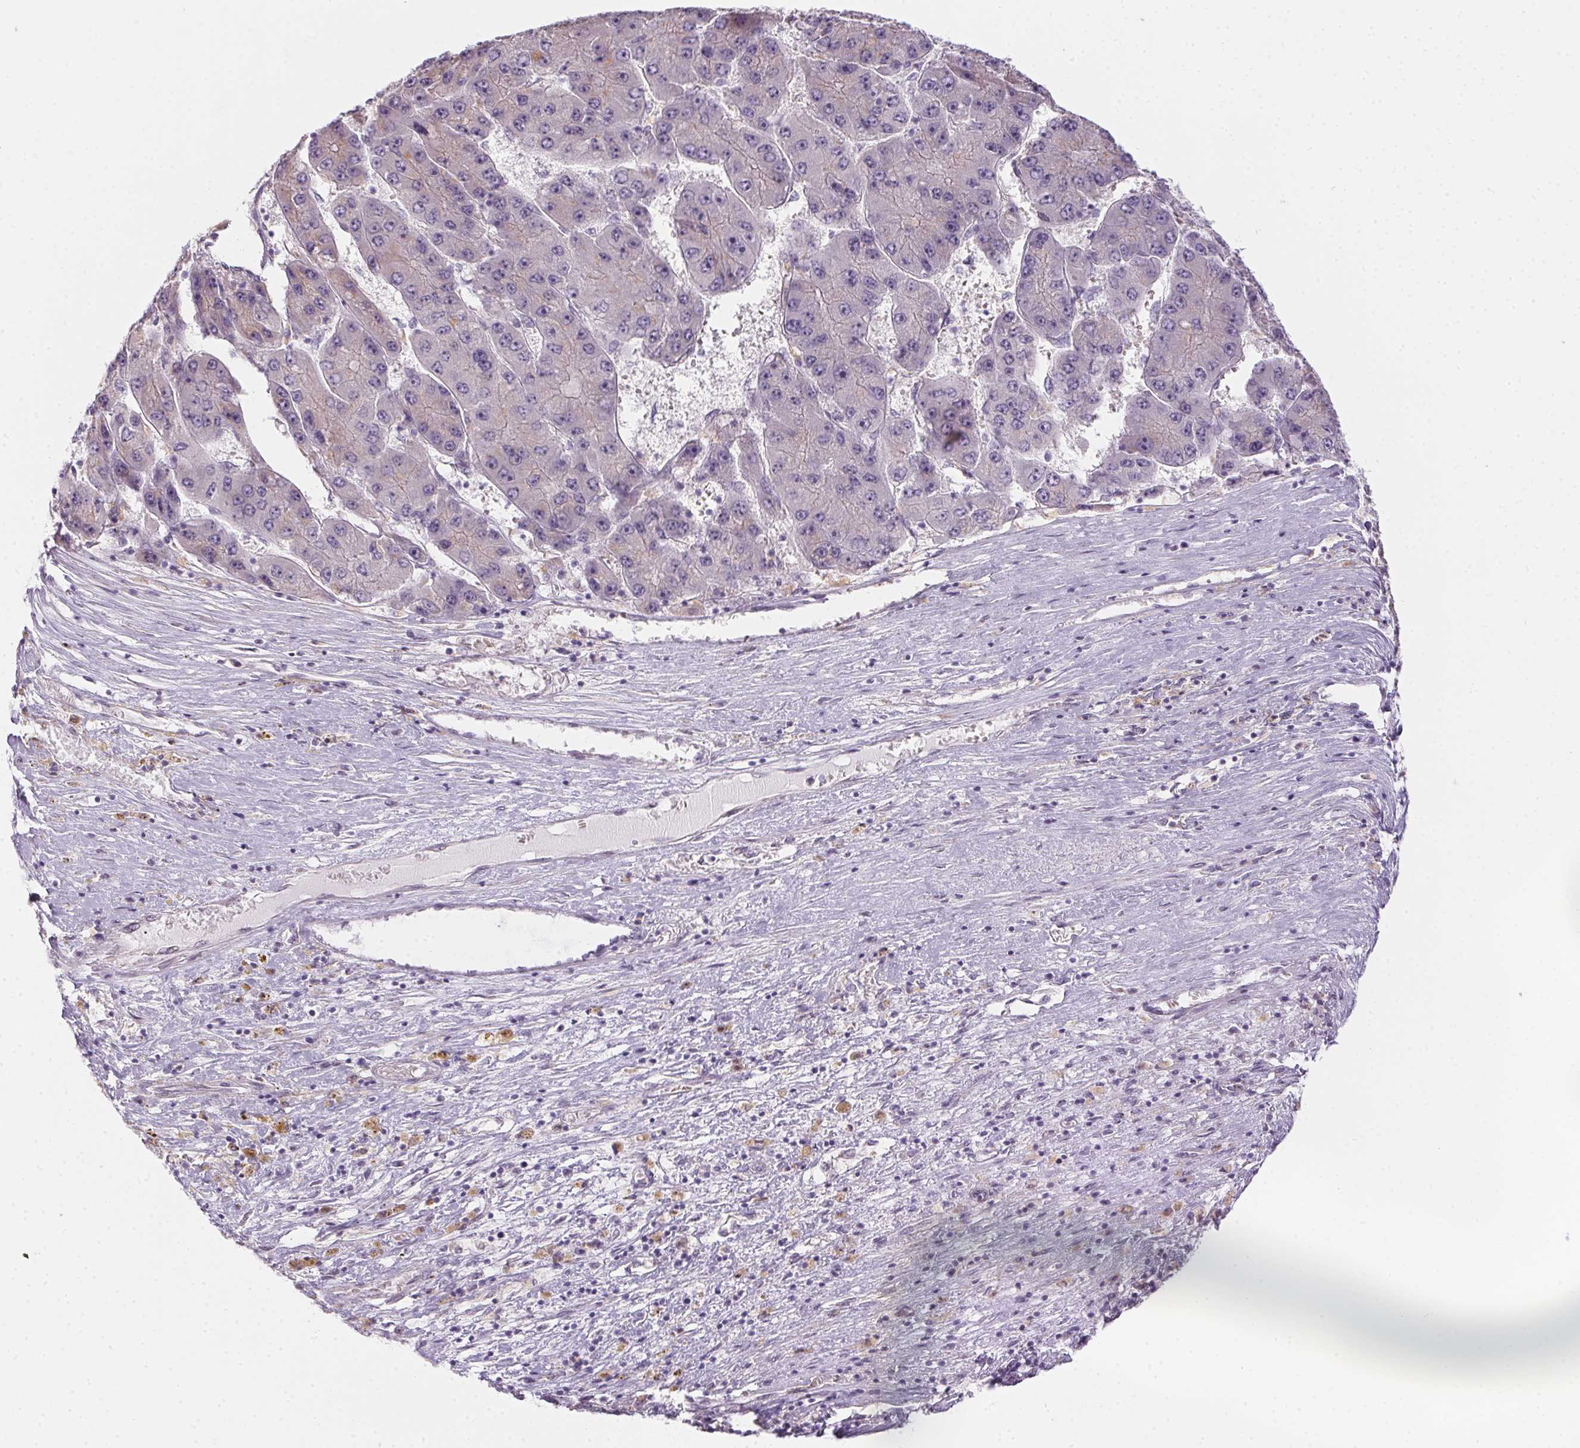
{"staining": {"intensity": "negative", "quantity": "none", "location": "none"}, "tissue": "liver cancer", "cell_type": "Tumor cells", "image_type": "cancer", "snomed": [{"axis": "morphology", "description": "Carcinoma, Hepatocellular, NOS"}, {"axis": "topography", "description": "Liver"}], "caption": "DAB immunohistochemical staining of human liver hepatocellular carcinoma demonstrates no significant expression in tumor cells.", "gene": "CTCFL", "patient": {"sex": "female", "age": 61}}